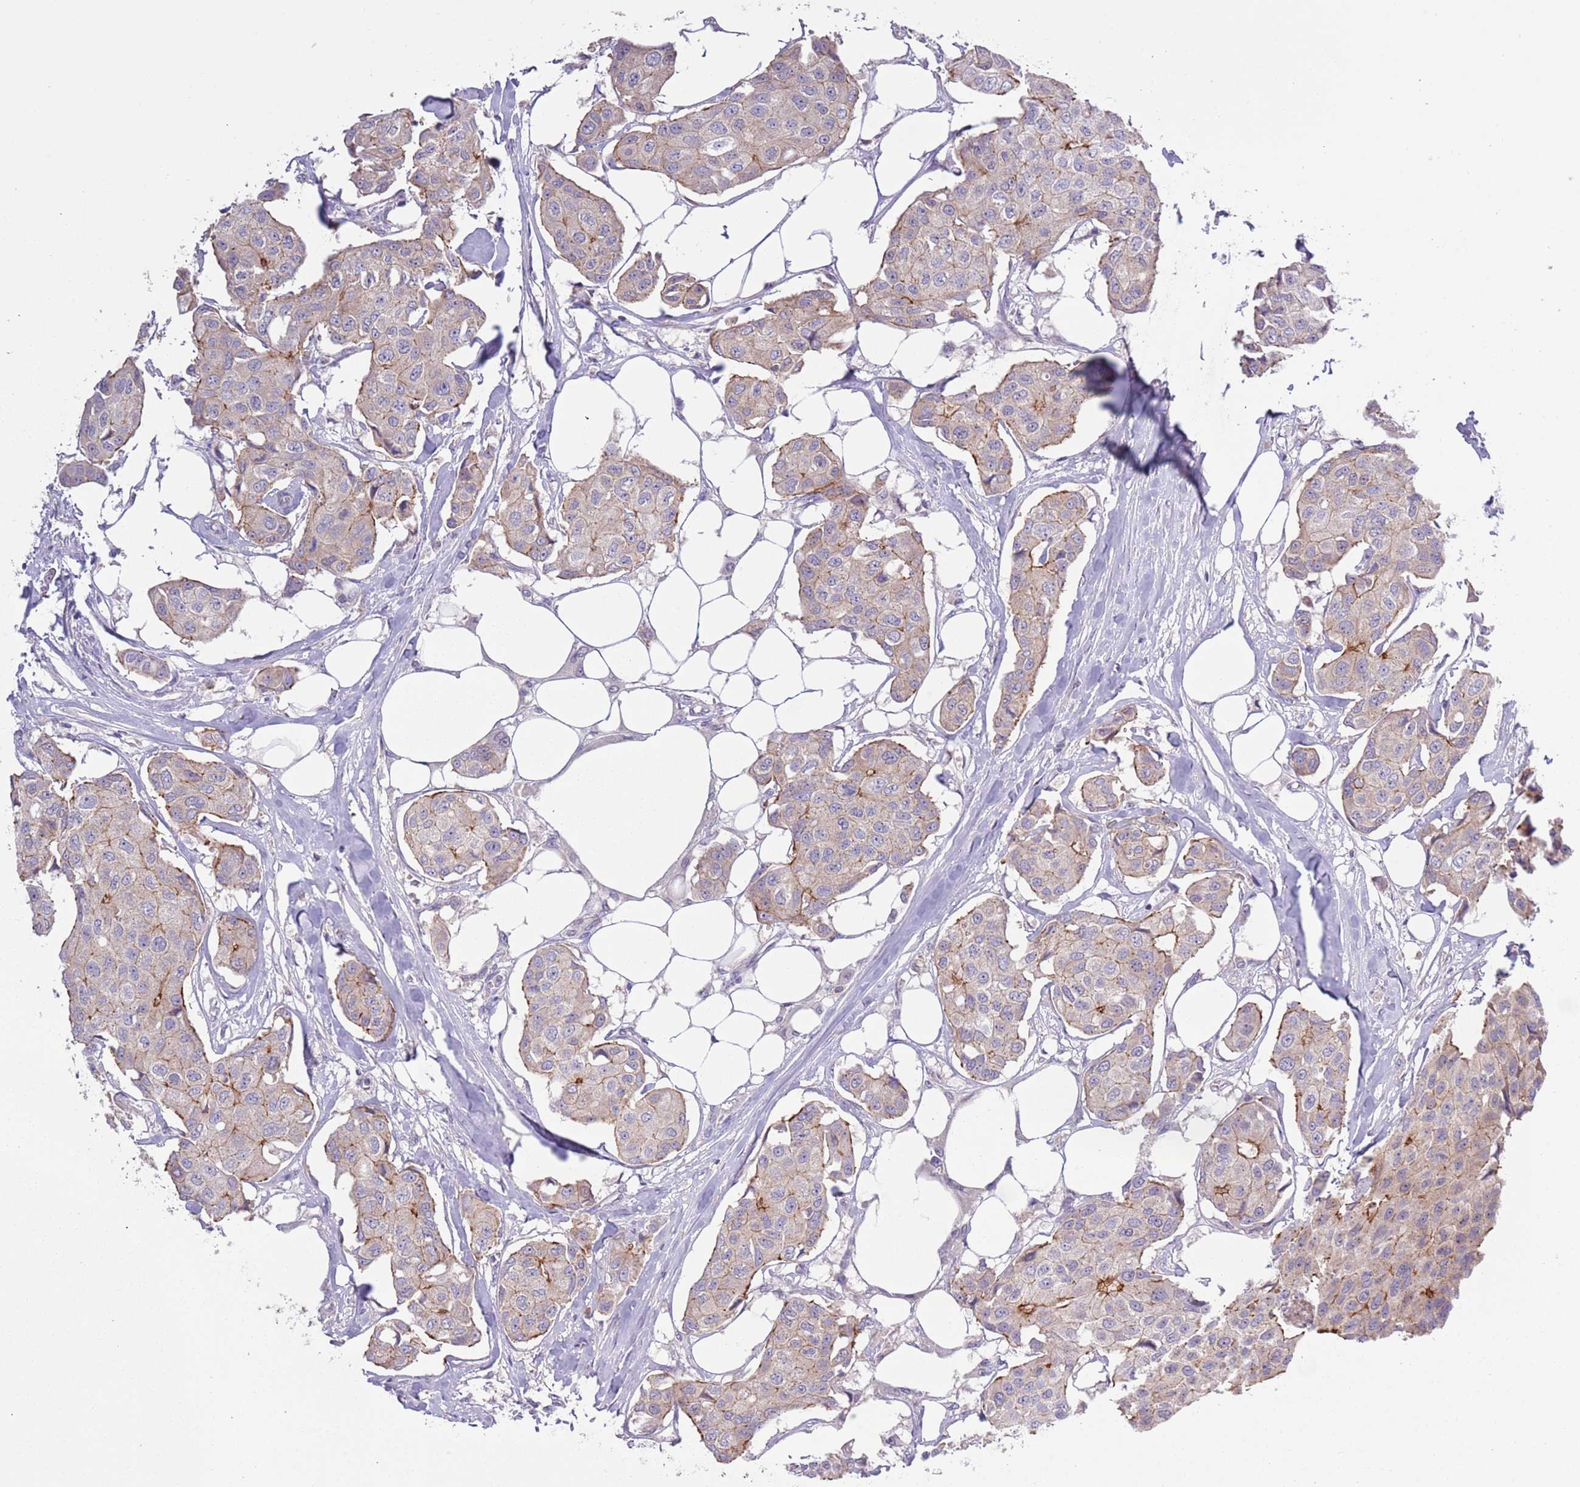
{"staining": {"intensity": "moderate", "quantity": "<25%", "location": "cytoplasmic/membranous"}, "tissue": "breast cancer", "cell_type": "Tumor cells", "image_type": "cancer", "snomed": [{"axis": "morphology", "description": "Duct carcinoma"}, {"axis": "topography", "description": "Breast"}, {"axis": "topography", "description": "Lymph node"}], "caption": "Breast cancer stained with a protein marker exhibits moderate staining in tumor cells.", "gene": "SHROOM3", "patient": {"sex": "female", "age": 80}}